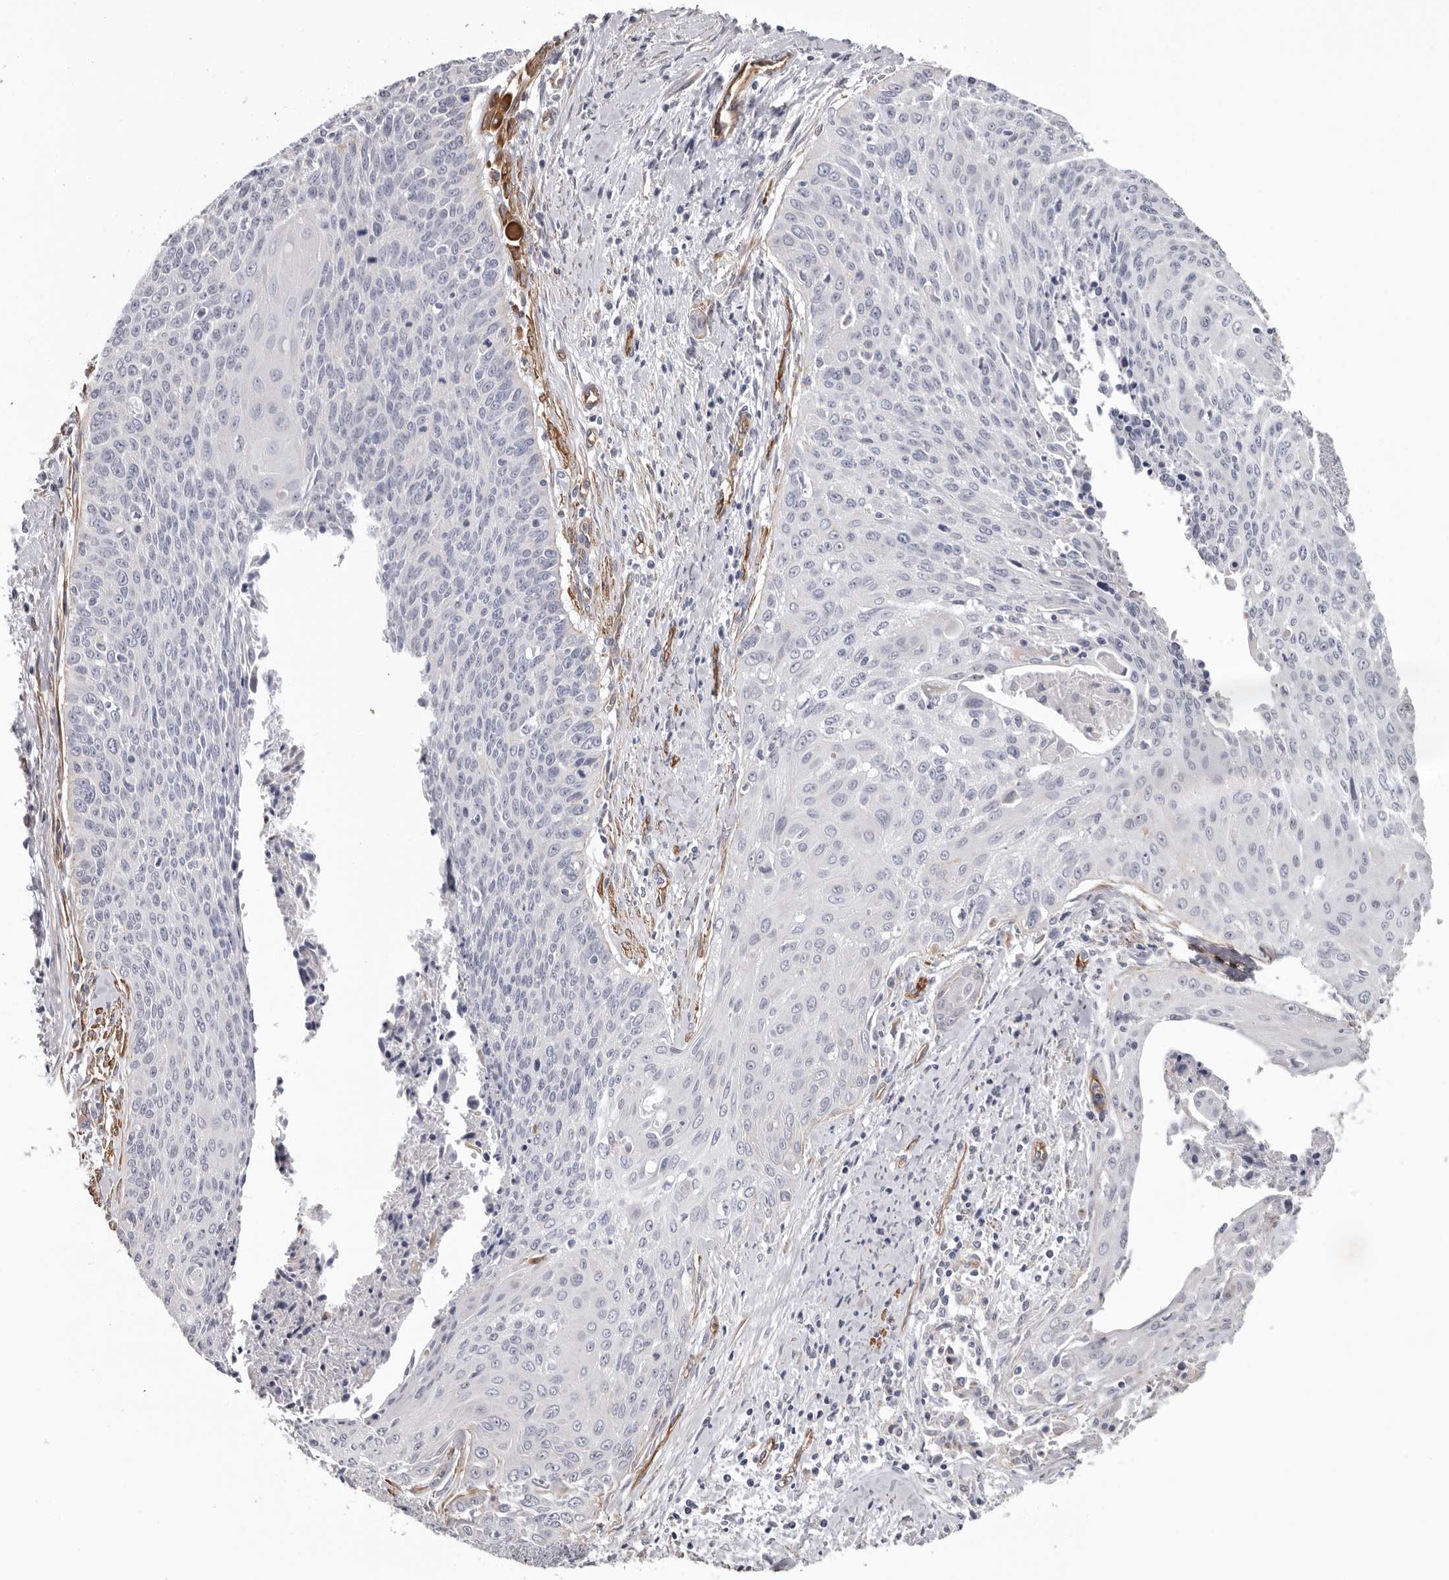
{"staining": {"intensity": "negative", "quantity": "none", "location": "none"}, "tissue": "cervical cancer", "cell_type": "Tumor cells", "image_type": "cancer", "snomed": [{"axis": "morphology", "description": "Squamous cell carcinoma, NOS"}, {"axis": "topography", "description": "Cervix"}], "caption": "DAB (3,3'-diaminobenzidine) immunohistochemical staining of human cervical squamous cell carcinoma reveals no significant expression in tumor cells. (DAB immunohistochemistry (IHC) with hematoxylin counter stain).", "gene": "ADGRL4", "patient": {"sex": "female", "age": 55}}